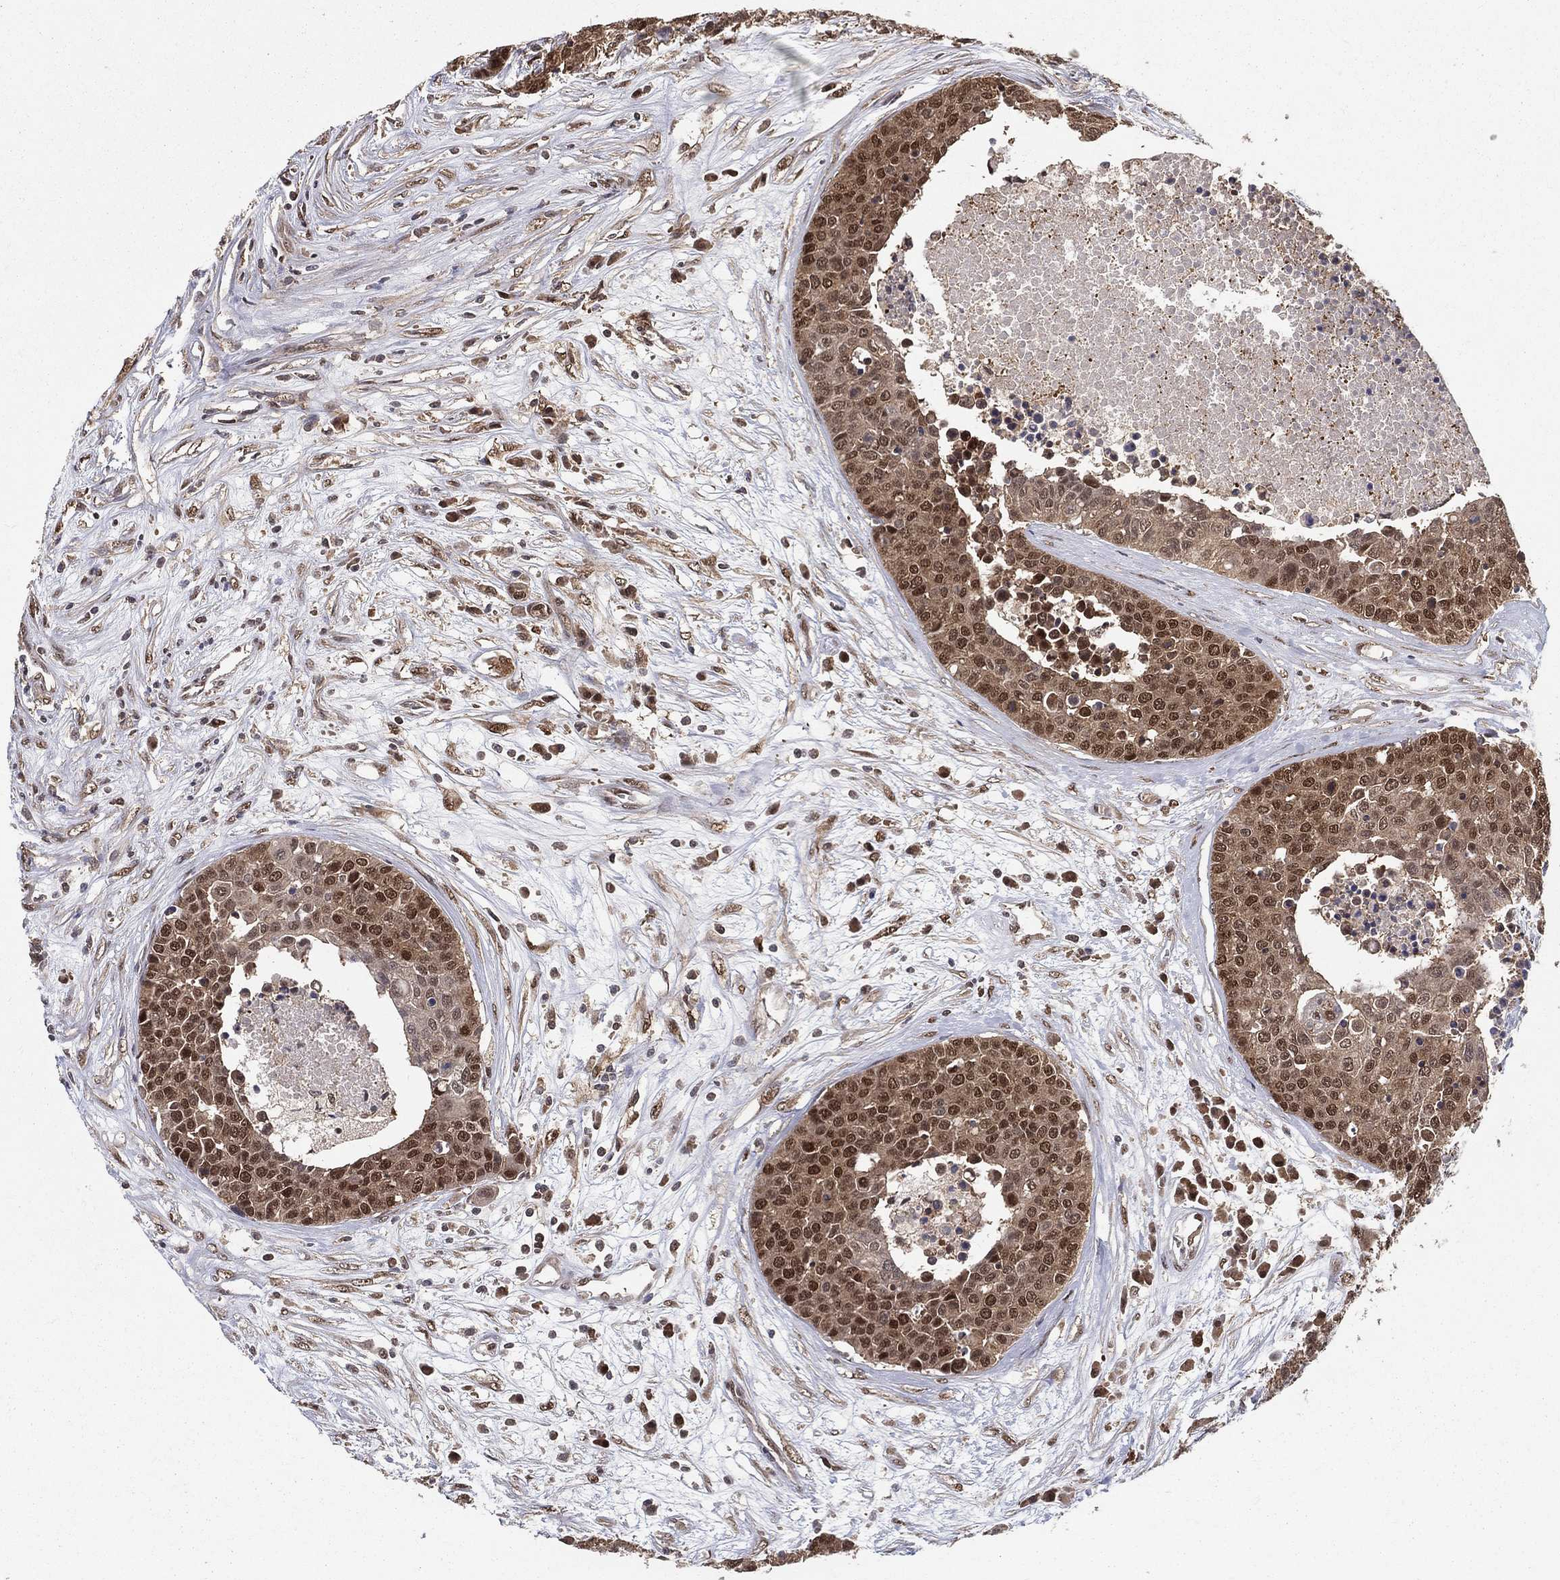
{"staining": {"intensity": "moderate", "quantity": "25%-75%", "location": "cytoplasmic/membranous,nuclear"}, "tissue": "carcinoid", "cell_type": "Tumor cells", "image_type": "cancer", "snomed": [{"axis": "morphology", "description": "Carcinoid, malignant, NOS"}, {"axis": "topography", "description": "Colon"}], "caption": "Moderate cytoplasmic/membranous and nuclear positivity is identified in about 25%-75% of tumor cells in carcinoid (malignant). The protein of interest is stained brown, and the nuclei are stained in blue (DAB IHC with brightfield microscopy, high magnification).", "gene": "CARM1", "patient": {"sex": "male", "age": 81}}